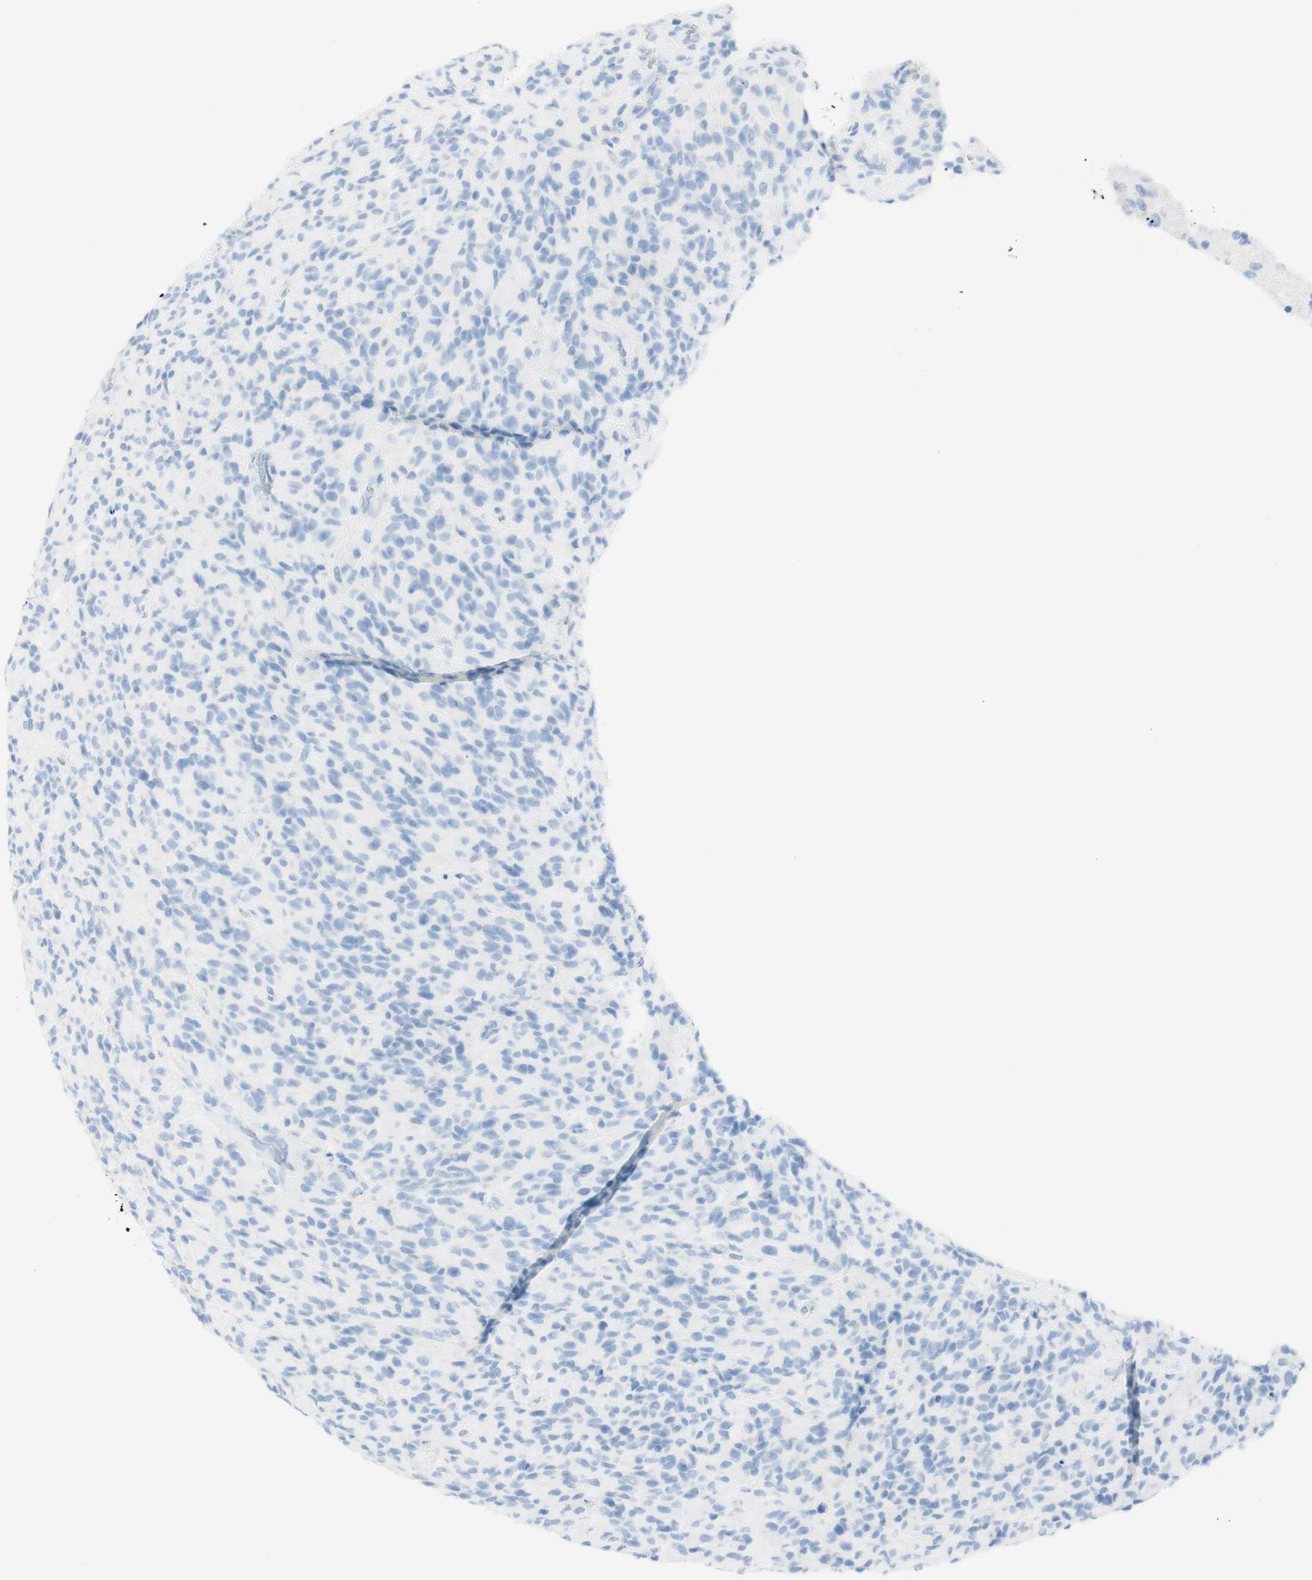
{"staining": {"intensity": "negative", "quantity": "none", "location": "none"}, "tissue": "glioma", "cell_type": "Tumor cells", "image_type": "cancer", "snomed": [{"axis": "morphology", "description": "Glioma, malignant, High grade"}, {"axis": "topography", "description": "Brain"}], "caption": "This is an IHC micrograph of glioma. There is no staining in tumor cells.", "gene": "TPO", "patient": {"sex": "male", "age": 71}}